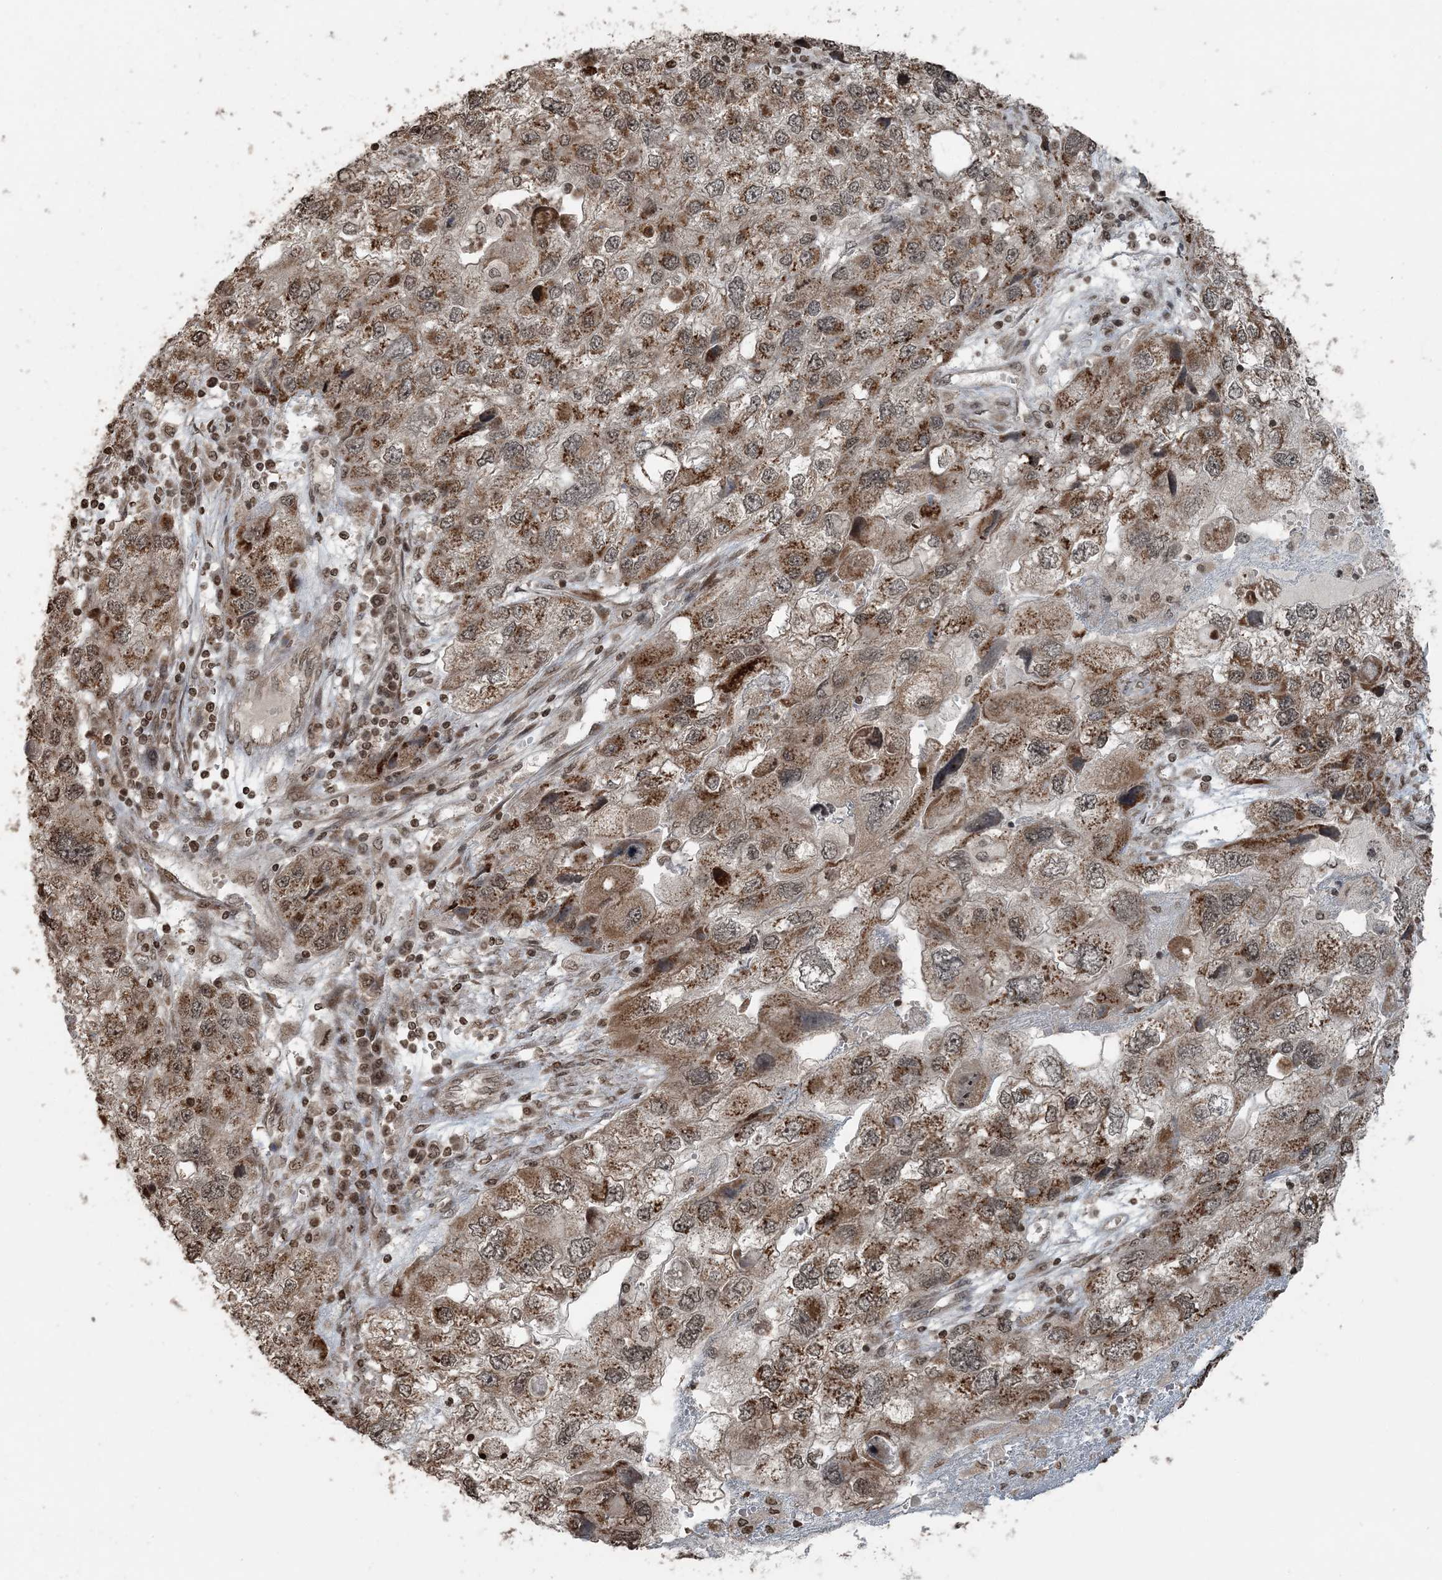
{"staining": {"intensity": "moderate", "quantity": ">75%", "location": "cytoplasmic/membranous,nuclear"}, "tissue": "endometrial cancer", "cell_type": "Tumor cells", "image_type": "cancer", "snomed": [{"axis": "morphology", "description": "Adenocarcinoma, NOS"}, {"axis": "topography", "description": "Endometrium"}], "caption": "Immunohistochemical staining of adenocarcinoma (endometrial) demonstrates moderate cytoplasmic/membranous and nuclear protein expression in approximately >75% of tumor cells. (IHC, brightfield microscopy, high magnification).", "gene": "ZFAND2B", "patient": {"sex": "female", "age": 49}}